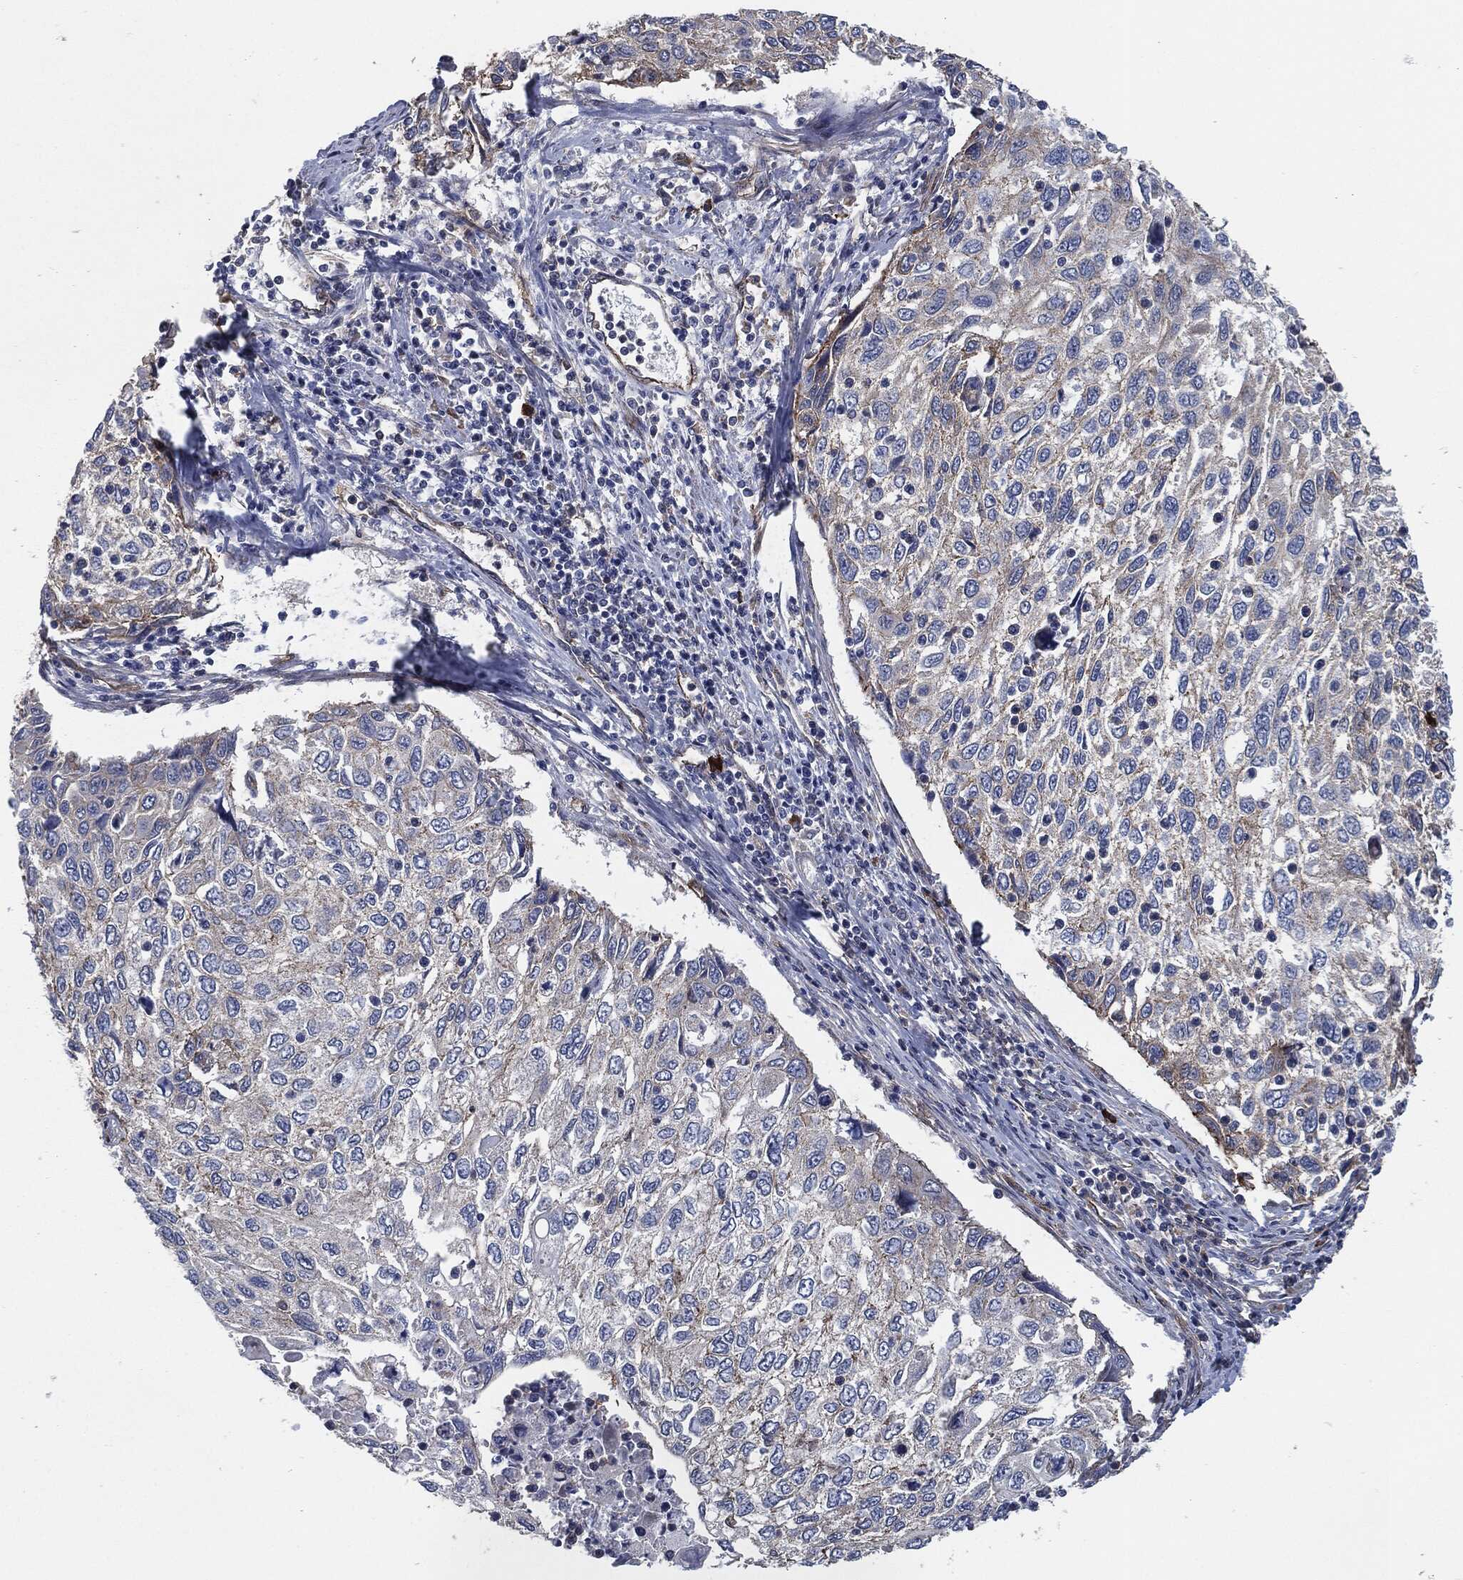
{"staining": {"intensity": "moderate", "quantity": "<25%", "location": "cytoplasmic/membranous"}, "tissue": "cervical cancer", "cell_type": "Tumor cells", "image_type": "cancer", "snomed": [{"axis": "morphology", "description": "Squamous cell carcinoma, NOS"}, {"axis": "topography", "description": "Cervix"}], "caption": "An IHC photomicrograph of tumor tissue is shown. Protein staining in brown labels moderate cytoplasmic/membranous positivity in cervical cancer (squamous cell carcinoma) within tumor cells. Ihc stains the protein in brown and the nuclei are stained blue.", "gene": "SVIL", "patient": {"sex": "female", "age": 70}}